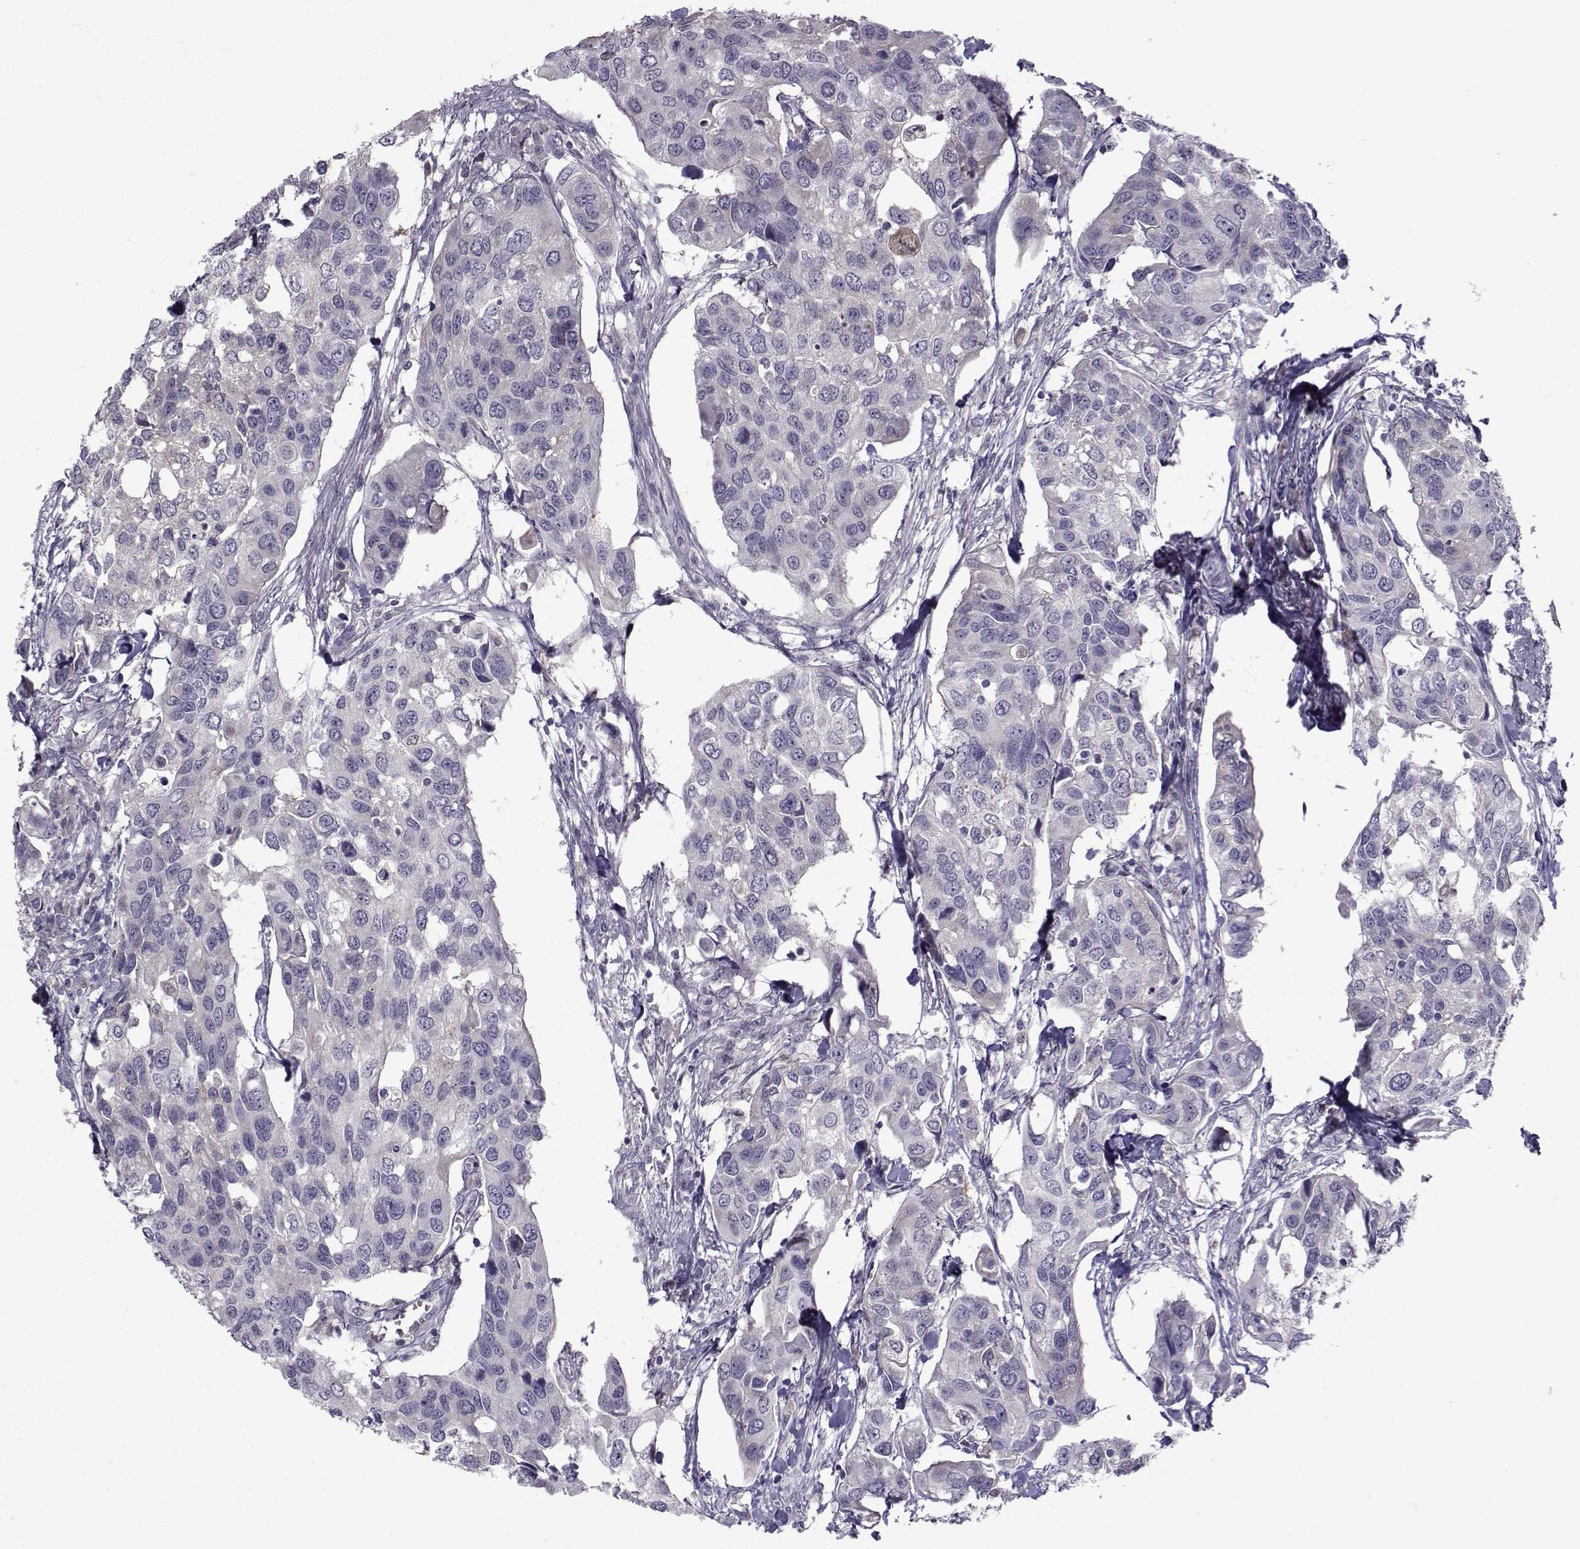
{"staining": {"intensity": "weak", "quantity": "<25%", "location": "cytoplasmic/membranous"}, "tissue": "urothelial cancer", "cell_type": "Tumor cells", "image_type": "cancer", "snomed": [{"axis": "morphology", "description": "Urothelial carcinoma, High grade"}, {"axis": "topography", "description": "Urinary bladder"}], "caption": "A high-resolution micrograph shows IHC staining of high-grade urothelial carcinoma, which demonstrates no significant staining in tumor cells.", "gene": "TNFRSF11B", "patient": {"sex": "male", "age": 60}}